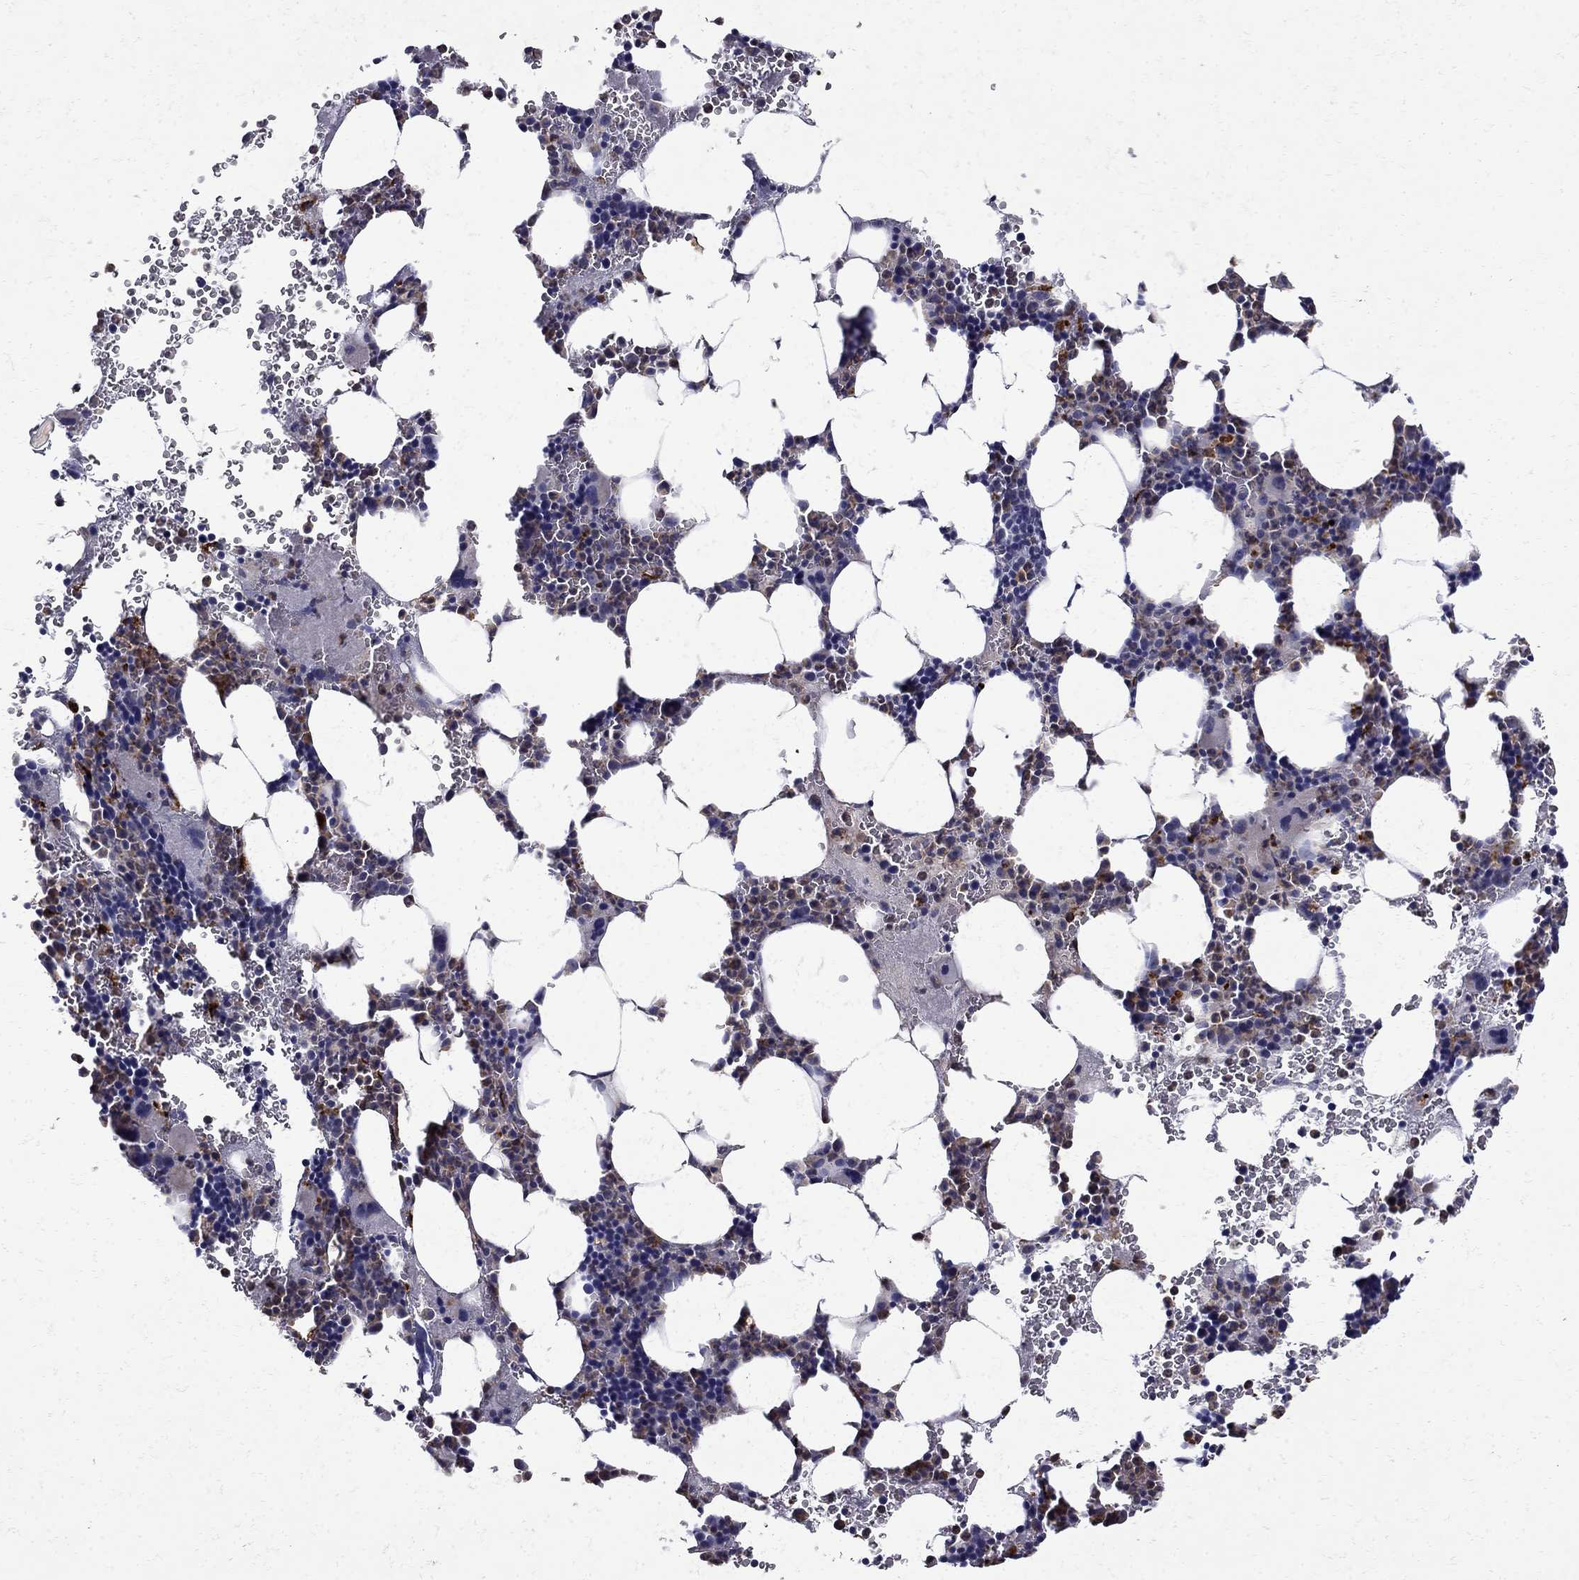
{"staining": {"intensity": "strong", "quantity": "<25%", "location": "cytoplasmic/membranous"}, "tissue": "bone marrow", "cell_type": "Hematopoietic cells", "image_type": "normal", "snomed": [{"axis": "morphology", "description": "Normal tissue, NOS"}, {"axis": "topography", "description": "Bone marrow"}], "caption": "This is an image of IHC staining of benign bone marrow, which shows strong expression in the cytoplasmic/membranous of hematopoietic cells.", "gene": "STAB2", "patient": {"sex": "male", "age": 44}}